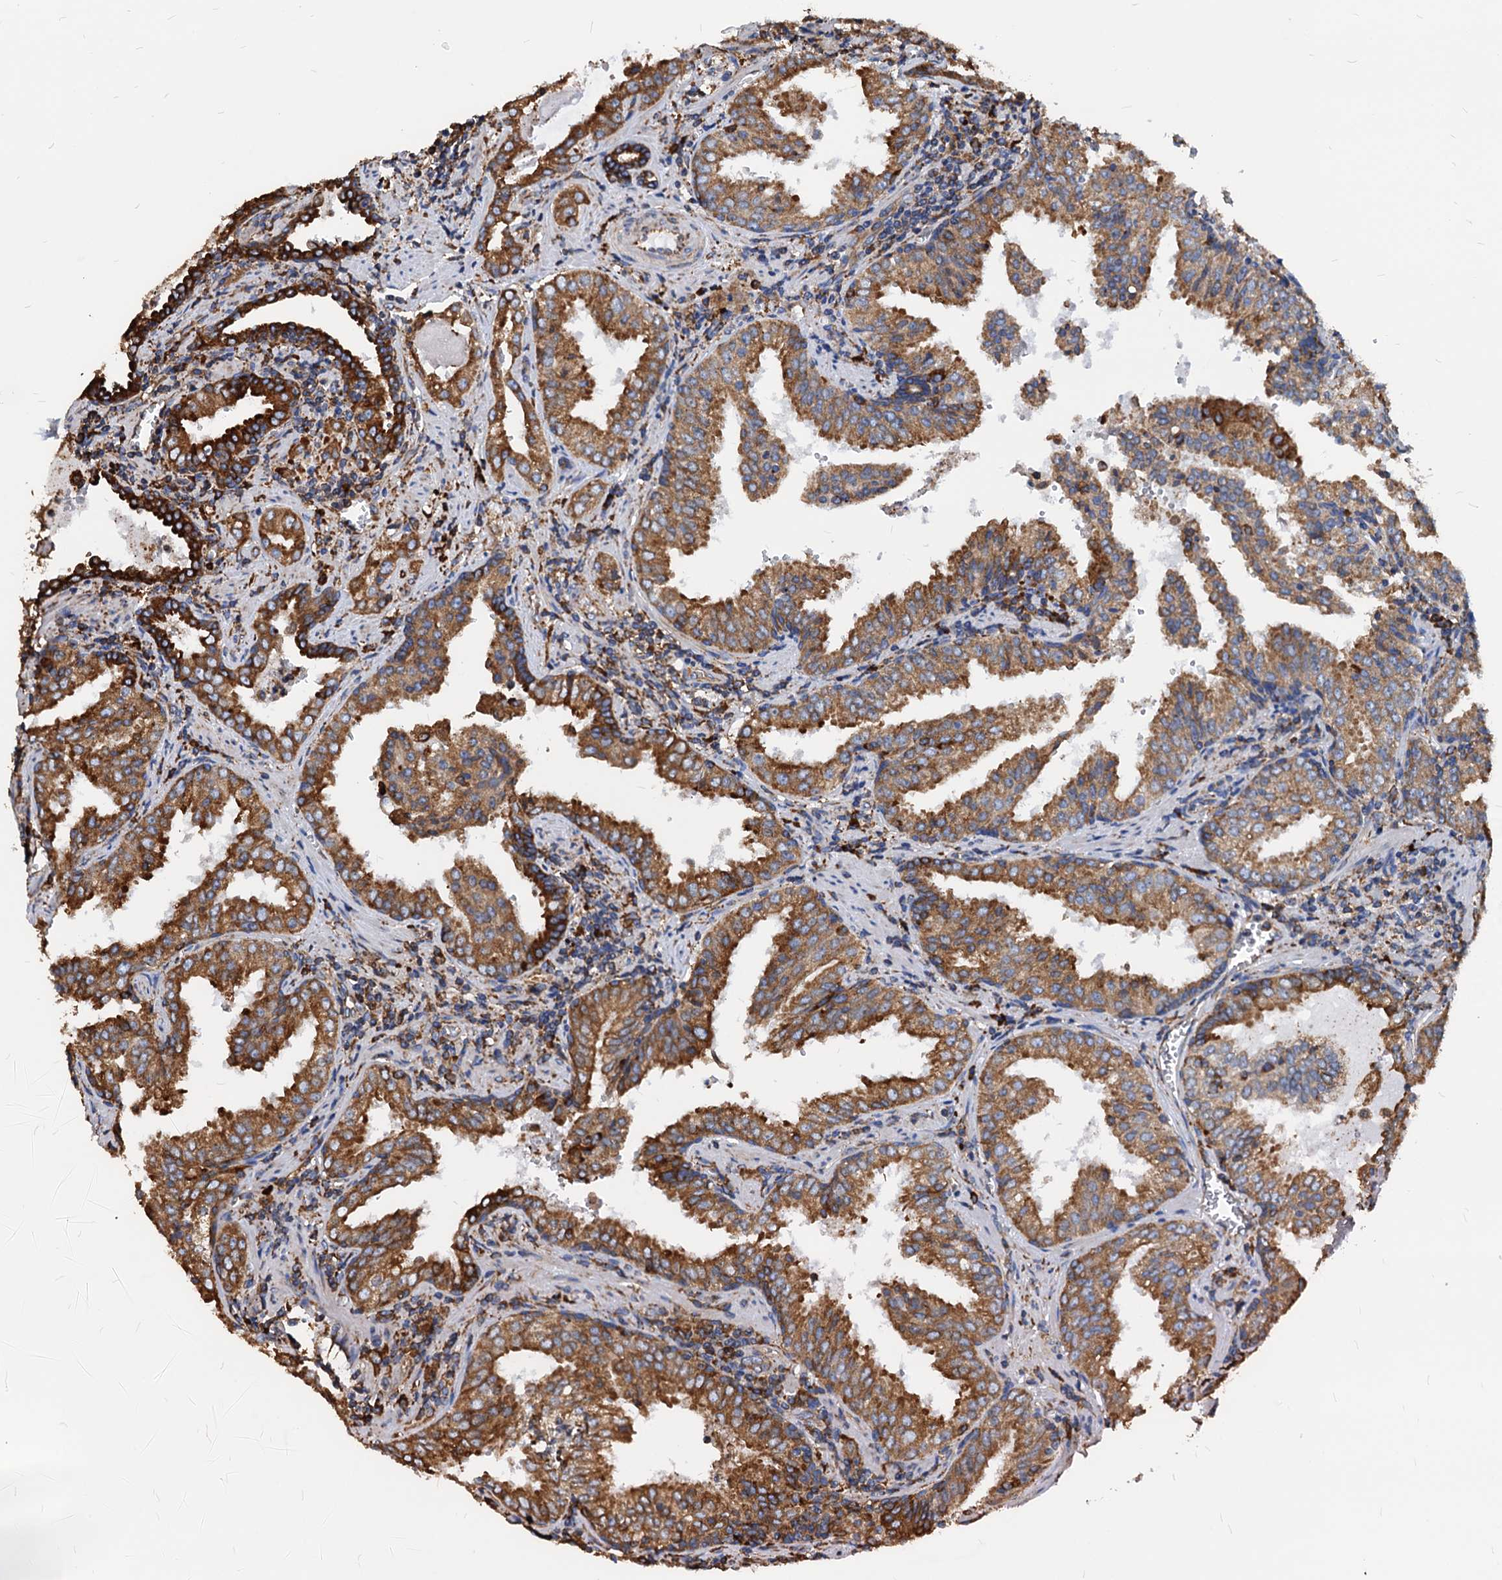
{"staining": {"intensity": "moderate", "quantity": ">75%", "location": "cytoplasmic/membranous"}, "tissue": "prostate cancer", "cell_type": "Tumor cells", "image_type": "cancer", "snomed": [{"axis": "morphology", "description": "Adenocarcinoma, High grade"}, {"axis": "topography", "description": "Prostate"}], "caption": "Immunohistochemistry (IHC) of human prostate adenocarcinoma (high-grade) shows medium levels of moderate cytoplasmic/membranous positivity in about >75% of tumor cells. The staining was performed using DAB (3,3'-diaminobenzidine), with brown indicating positive protein expression. Nuclei are stained blue with hematoxylin.", "gene": "HSPA5", "patient": {"sex": "male", "age": 68}}